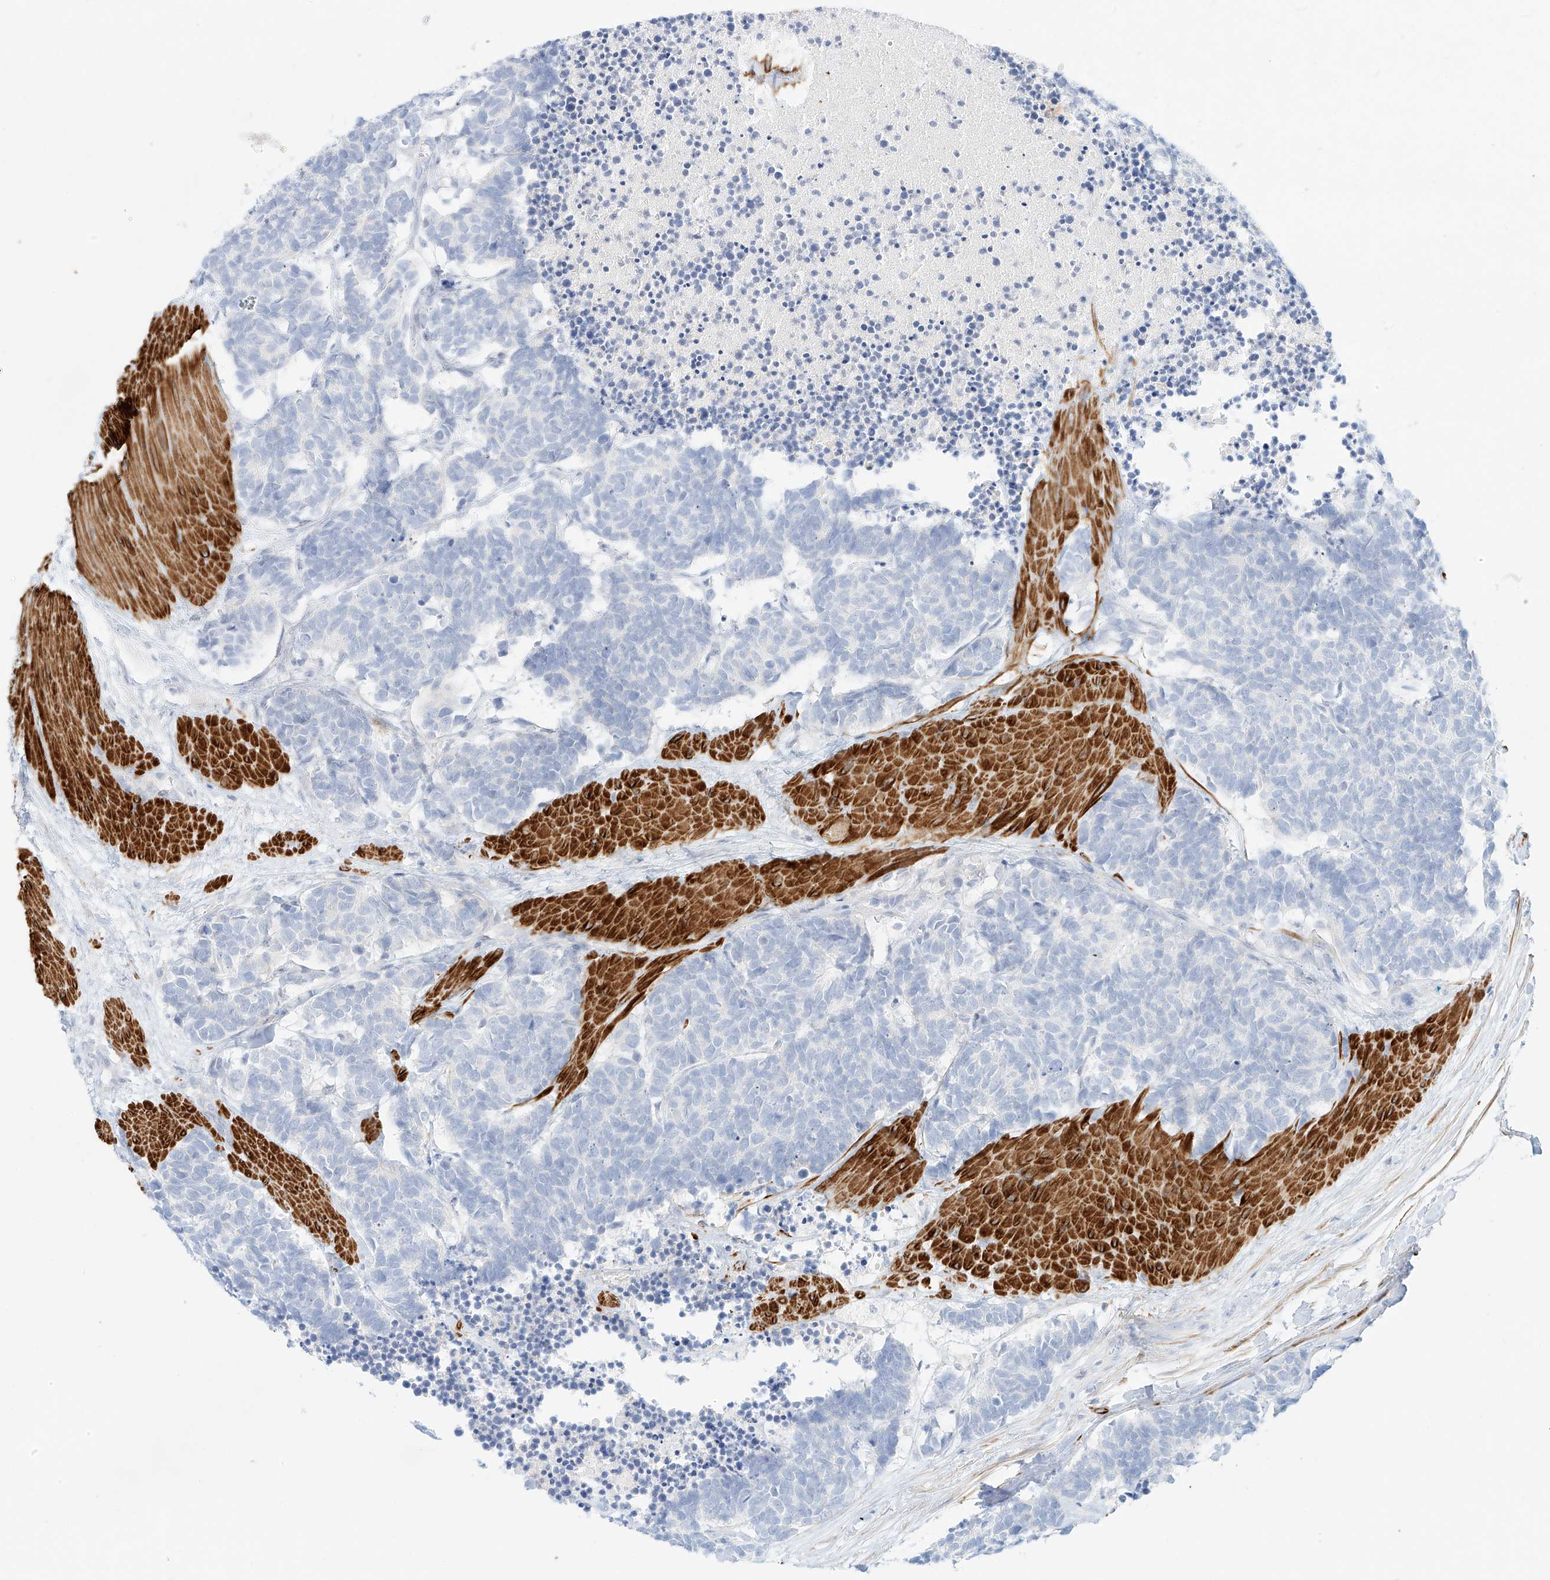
{"staining": {"intensity": "negative", "quantity": "none", "location": "none"}, "tissue": "carcinoid", "cell_type": "Tumor cells", "image_type": "cancer", "snomed": [{"axis": "morphology", "description": "Carcinoma, NOS"}, {"axis": "morphology", "description": "Carcinoid, malignant, NOS"}, {"axis": "topography", "description": "Urinary bladder"}], "caption": "This is a photomicrograph of IHC staining of carcinoid (malignant), which shows no expression in tumor cells.", "gene": "ST3GAL5", "patient": {"sex": "male", "age": 57}}